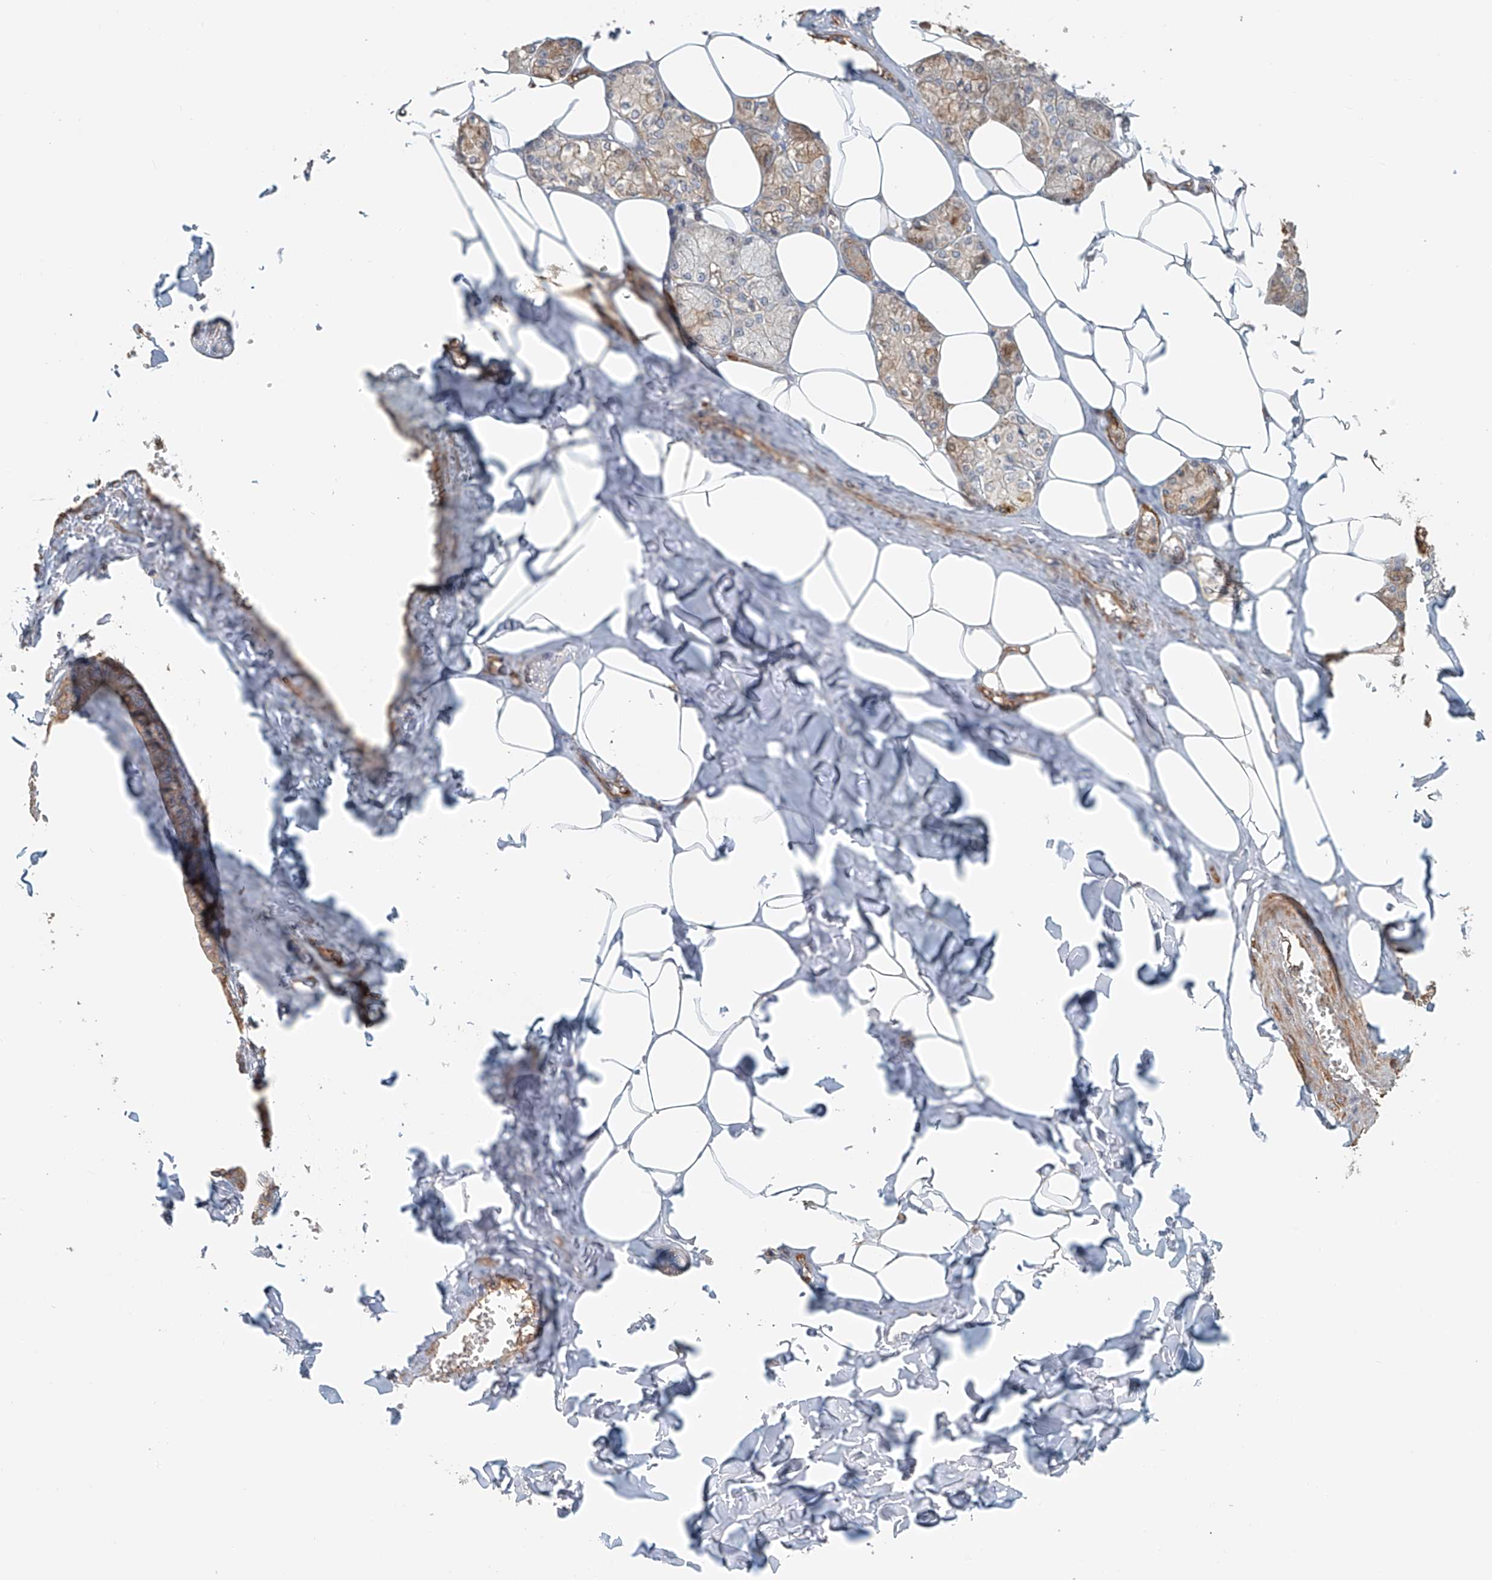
{"staining": {"intensity": "moderate", "quantity": "25%-75%", "location": "cytoplasmic/membranous"}, "tissue": "salivary gland", "cell_type": "Glandular cells", "image_type": "normal", "snomed": [{"axis": "morphology", "description": "Normal tissue, NOS"}, {"axis": "topography", "description": "Salivary gland"}], "caption": "Immunohistochemical staining of benign salivary gland shows 25%-75% levels of moderate cytoplasmic/membranous protein expression in approximately 25%-75% of glandular cells.", "gene": "FRYL", "patient": {"sex": "male", "age": 62}}